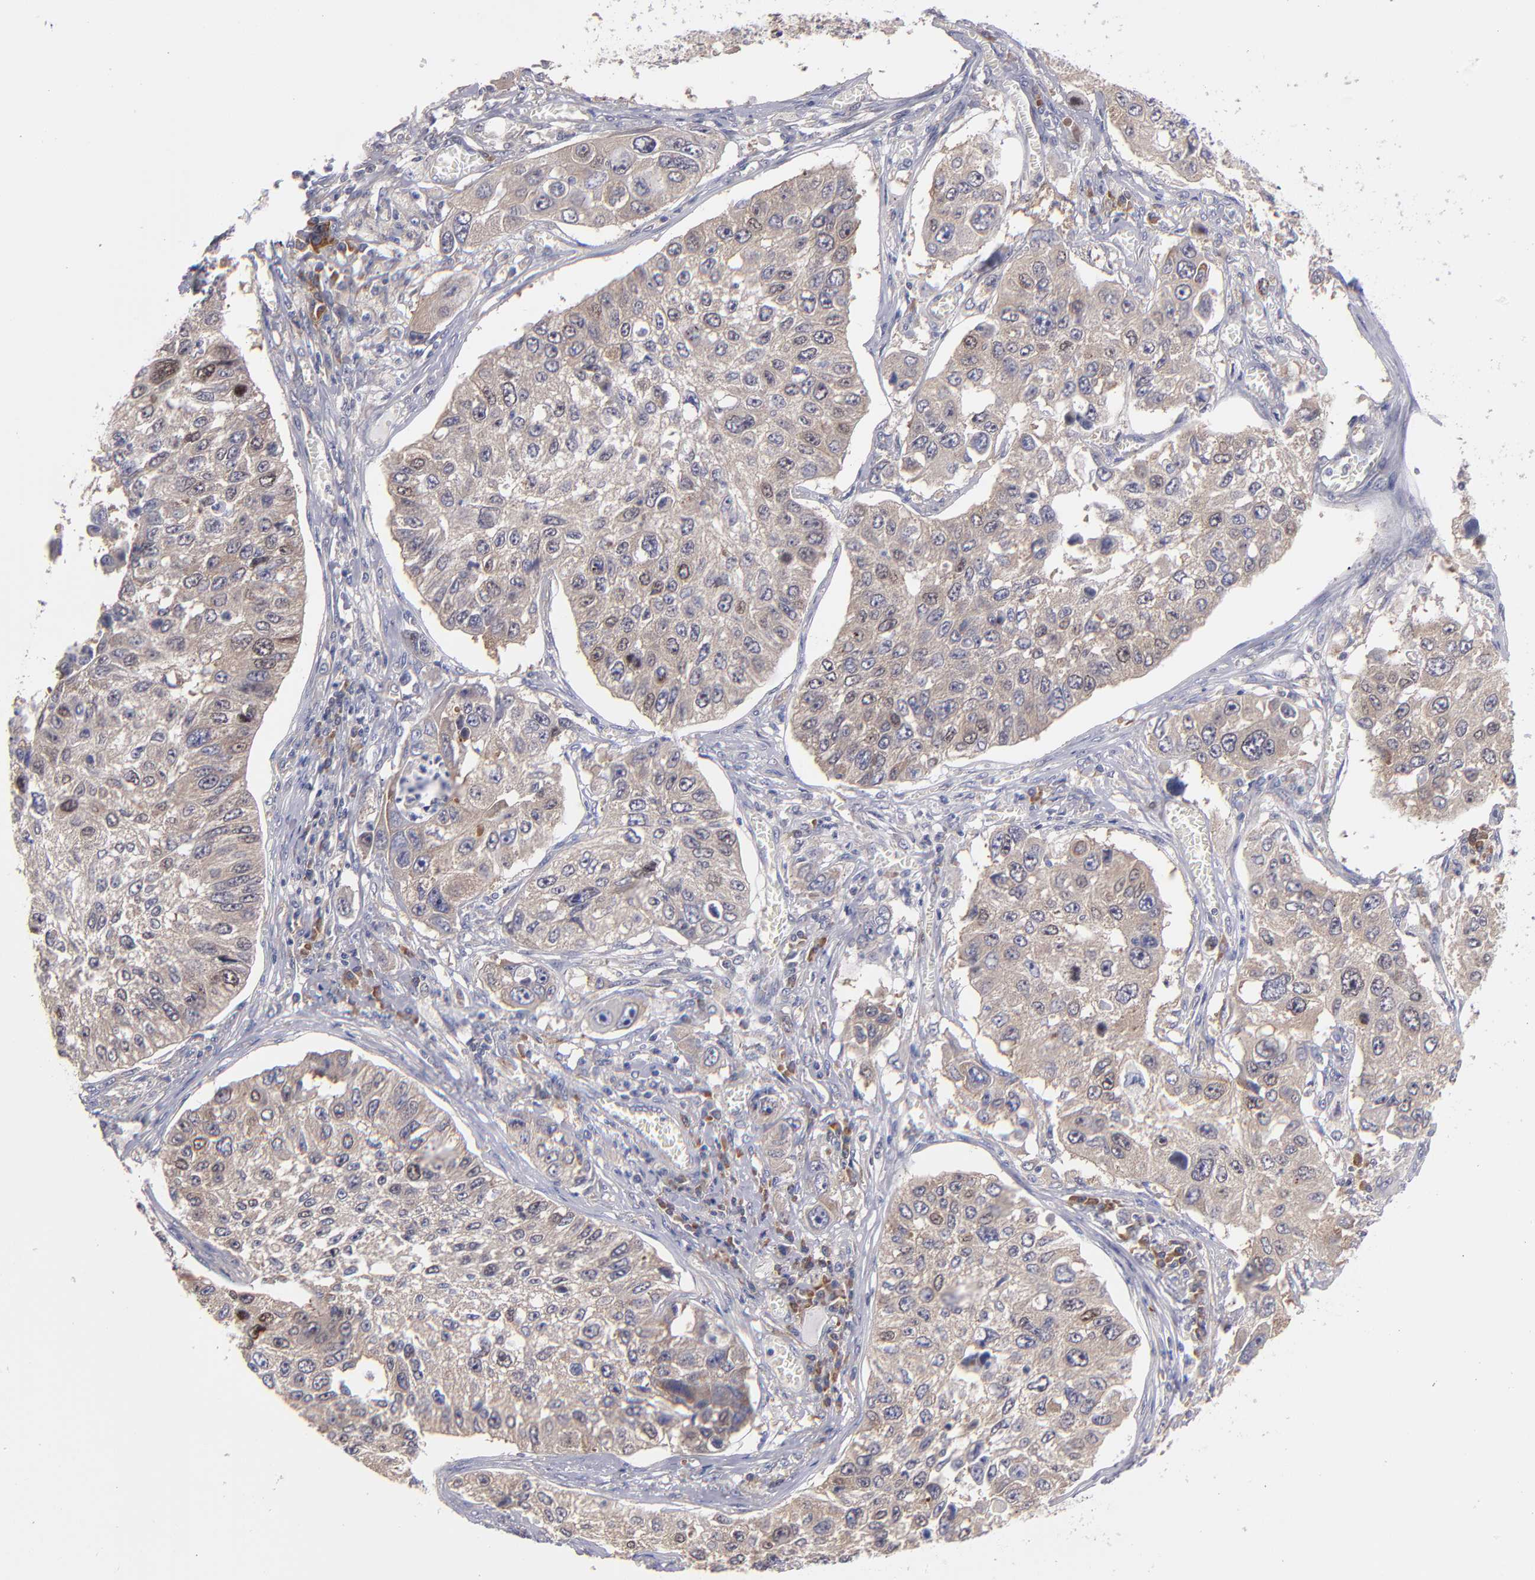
{"staining": {"intensity": "weak", "quantity": ">75%", "location": "cytoplasmic/membranous"}, "tissue": "lung cancer", "cell_type": "Tumor cells", "image_type": "cancer", "snomed": [{"axis": "morphology", "description": "Squamous cell carcinoma, NOS"}, {"axis": "topography", "description": "Lung"}], "caption": "The image exhibits staining of lung cancer (squamous cell carcinoma), revealing weak cytoplasmic/membranous protein expression (brown color) within tumor cells.", "gene": "EIF3L", "patient": {"sex": "male", "age": 71}}